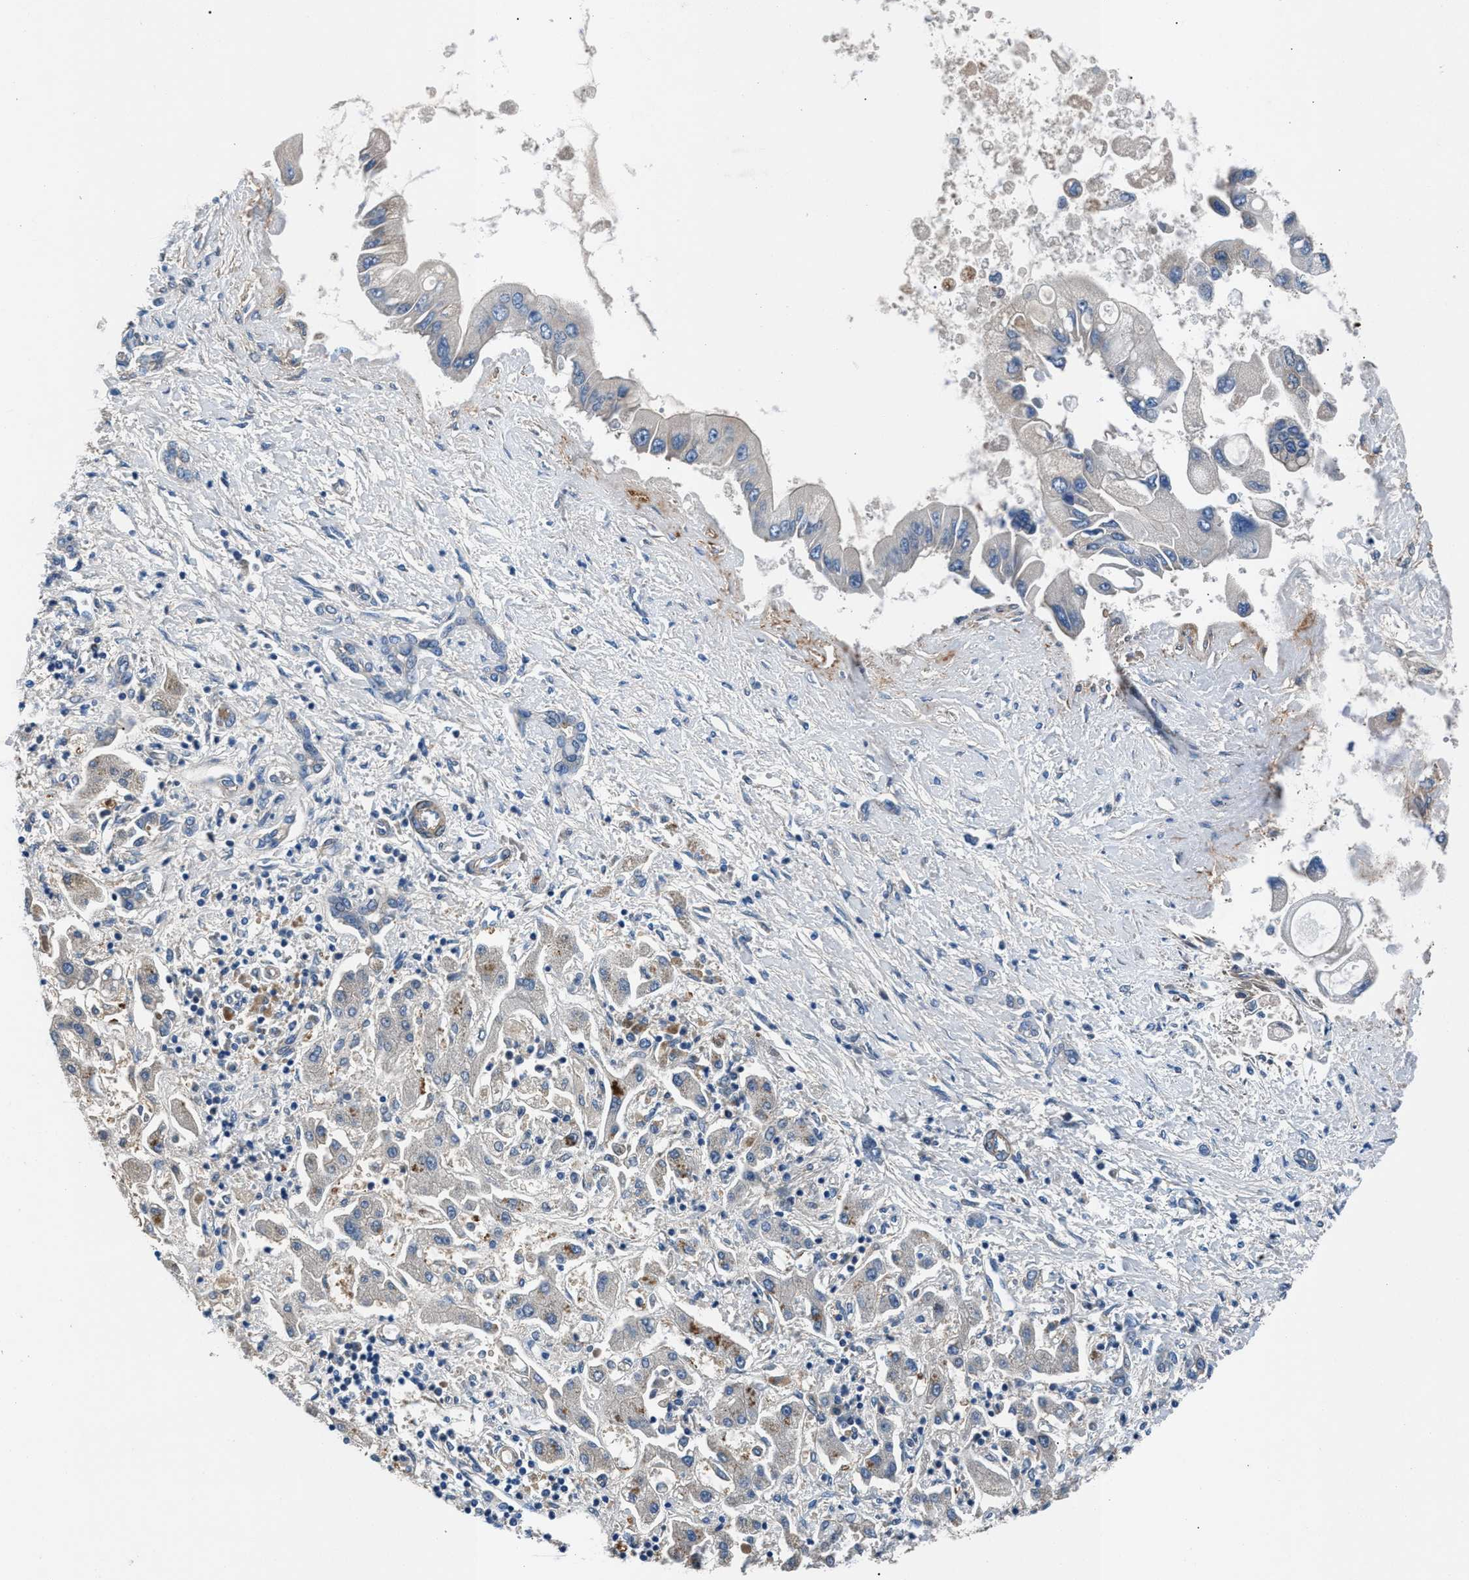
{"staining": {"intensity": "weak", "quantity": "25%-75%", "location": "cytoplasmic/membranous"}, "tissue": "liver cancer", "cell_type": "Tumor cells", "image_type": "cancer", "snomed": [{"axis": "morphology", "description": "Cholangiocarcinoma"}, {"axis": "topography", "description": "Liver"}], "caption": "Immunohistochemistry (DAB) staining of liver cancer exhibits weak cytoplasmic/membranous protein positivity in approximately 25%-75% of tumor cells. Immunohistochemistry (ihc) stains the protein of interest in brown and the nuclei are stained blue.", "gene": "CDRT4", "patient": {"sex": "male", "age": 50}}